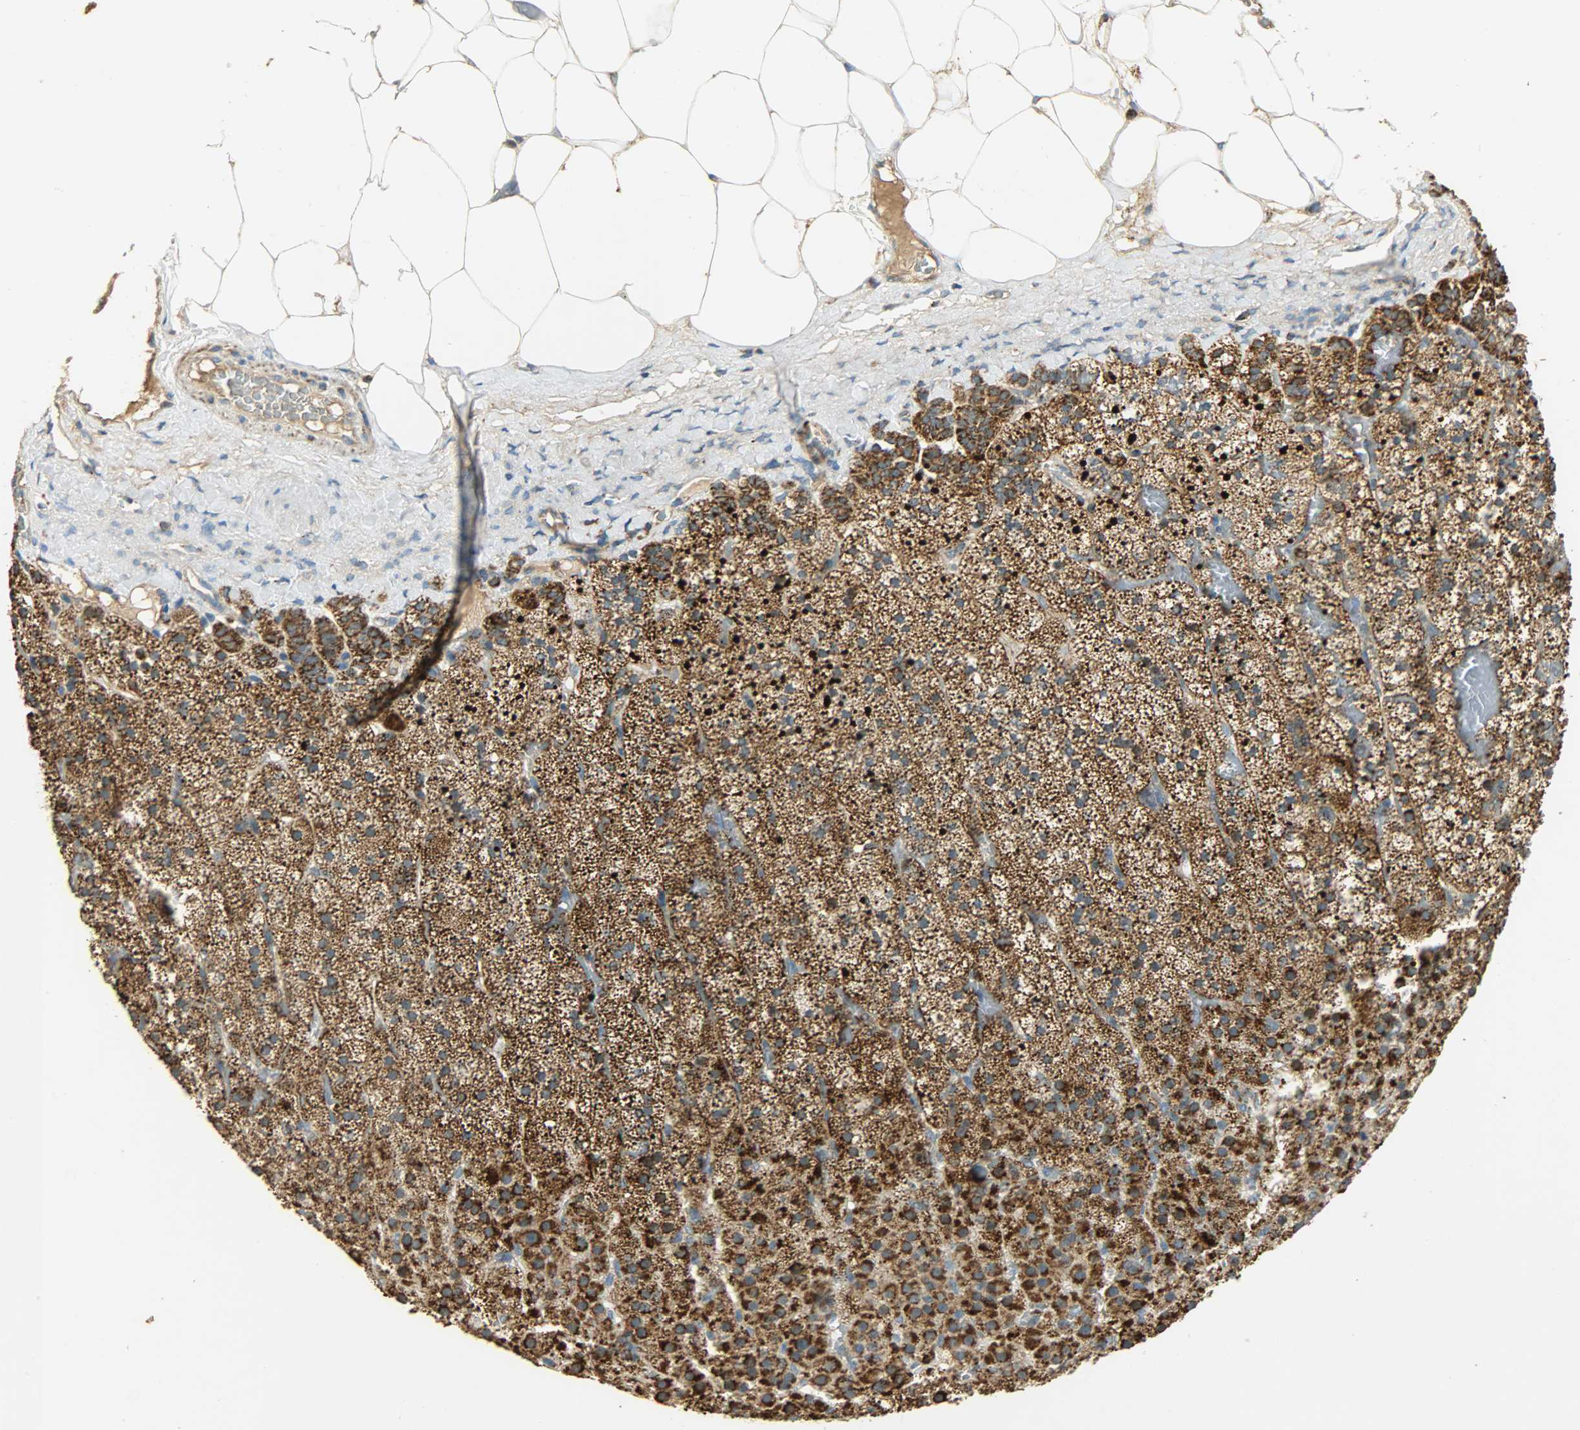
{"staining": {"intensity": "strong", "quantity": ">75%", "location": "cytoplasmic/membranous"}, "tissue": "adrenal gland", "cell_type": "Glandular cells", "image_type": "normal", "snomed": [{"axis": "morphology", "description": "Normal tissue, NOS"}, {"axis": "topography", "description": "Adrenal gland"}], "caption": "Strong cytoplasmic/membranous expression for a protein is identified in approximately >75% of glandular cells of normal adrenal gland using immunohistochemistry (IHC).", "gene": "HDHD5", "patient": {"sex": "male", "age": 35}}